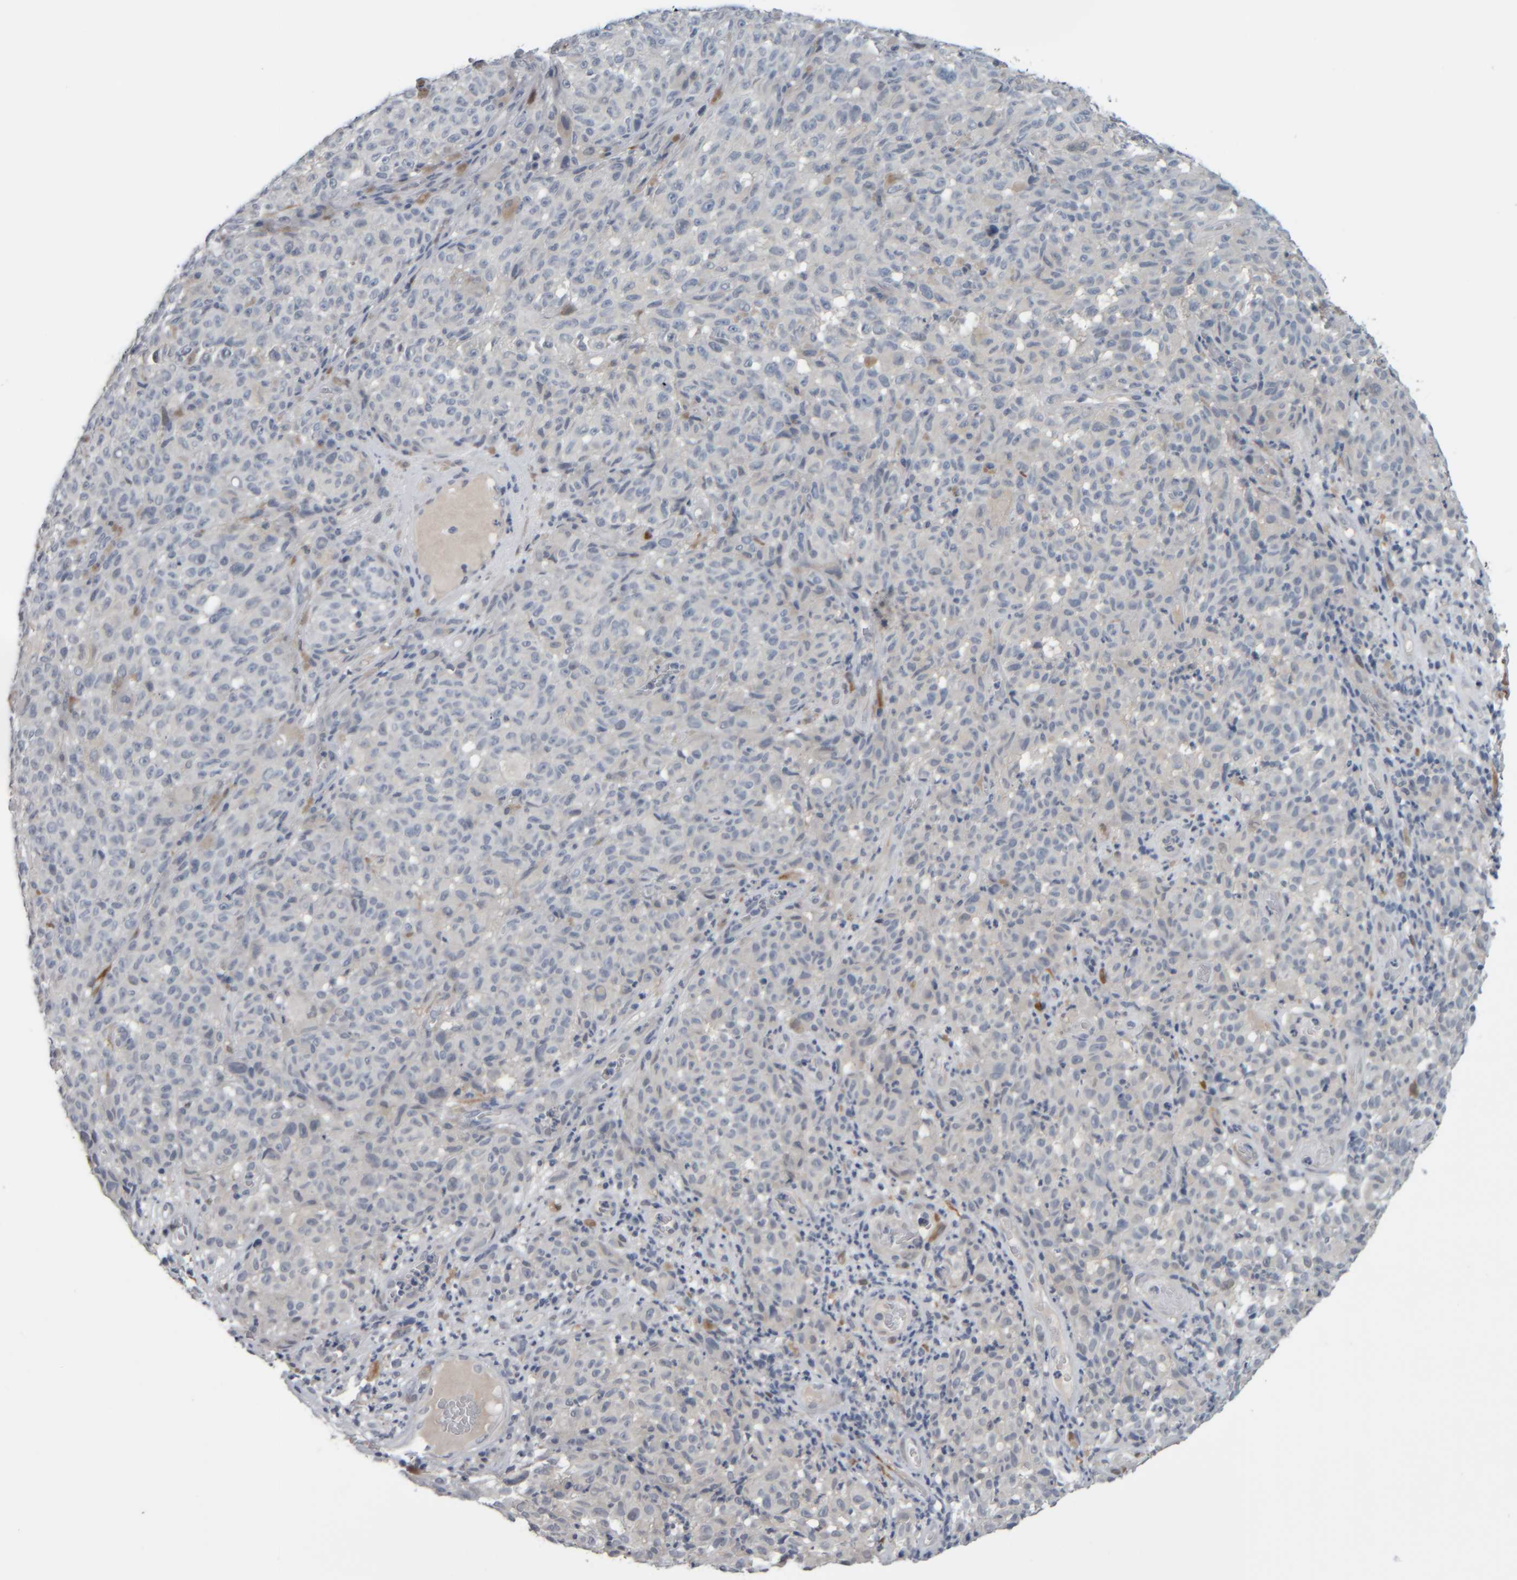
{"staining": {"intensity": "negative", "quantity": "none", "location": "none"}, "tissue": "melanoma", "cell_type": "Tumor cells", "image_type": "cancer", "snomed": [{"axis": "morphology", "description": "Malignant melanoma, NOS"}, {"axis": "topography", "description": "Skin"}], "caption": "Immunohistochemistry (IHC) image of neoplastic tissue: melanoma stained with DAB (3,3'-diaminobenzidine) displays no significant protein positivity in tumor cells.", "gene": "COL14A1", "patient": {"sex": "female", "age": 82}}